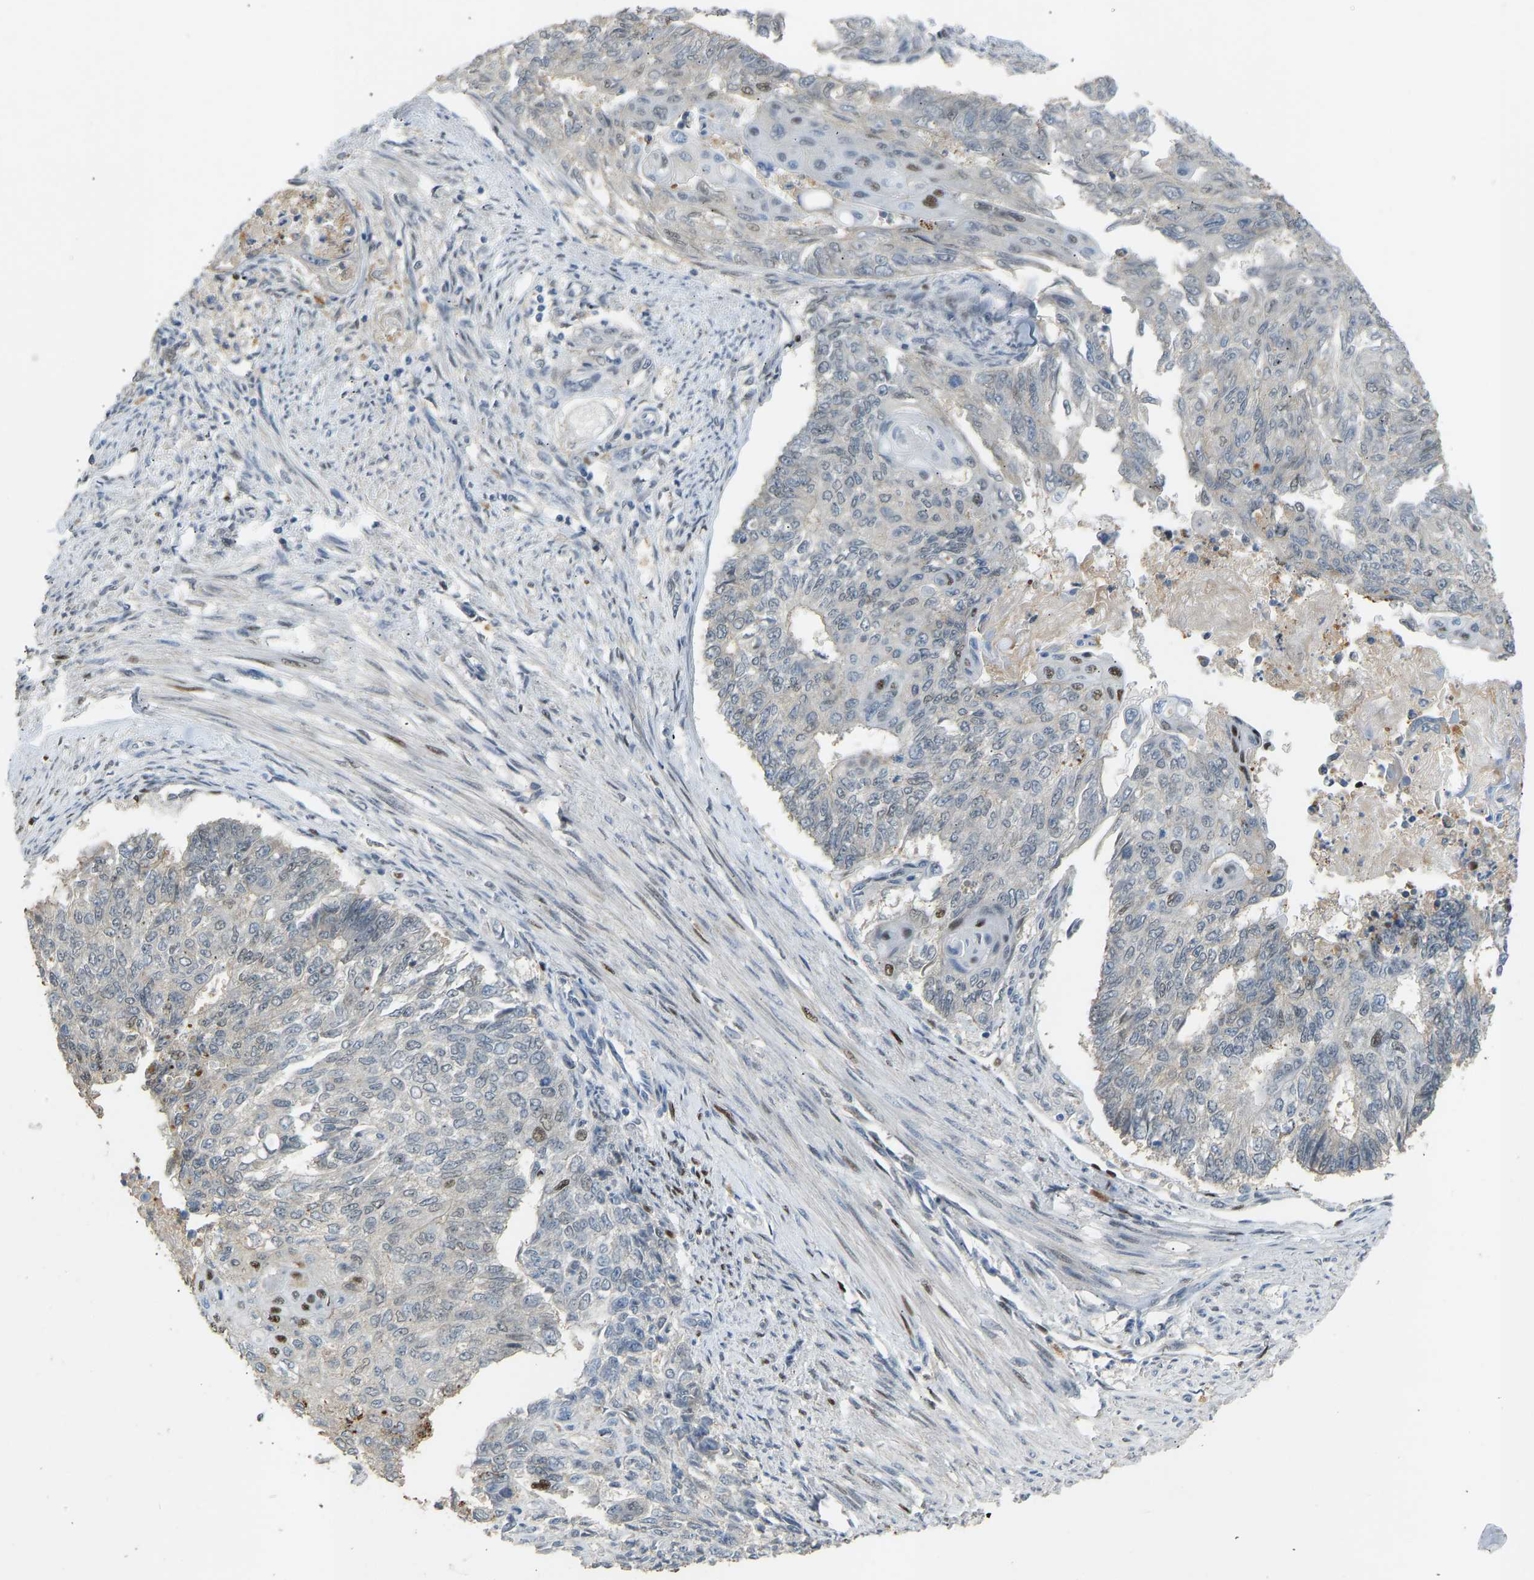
{"staining": {"intensity": "weak", "quantity": "<25%", "location": "nuclear"}, "tissue": "endometrial cancer", "cell_type": "Tumor cells", "image_type": "cancer", "snomed": [{"axis": "morphology", "description": "Adenocarcinoma, NOS"}, {"axis": "topography", "description": "Endometrium"}], "caption": "A high-resolution photomicrograph shows IHC staining of adenocarcinoma (endometrial), which reveals no significant expression in tumor cells.", "gene": "FOXK1", "patient": {"sex": "female", "age": 32}}